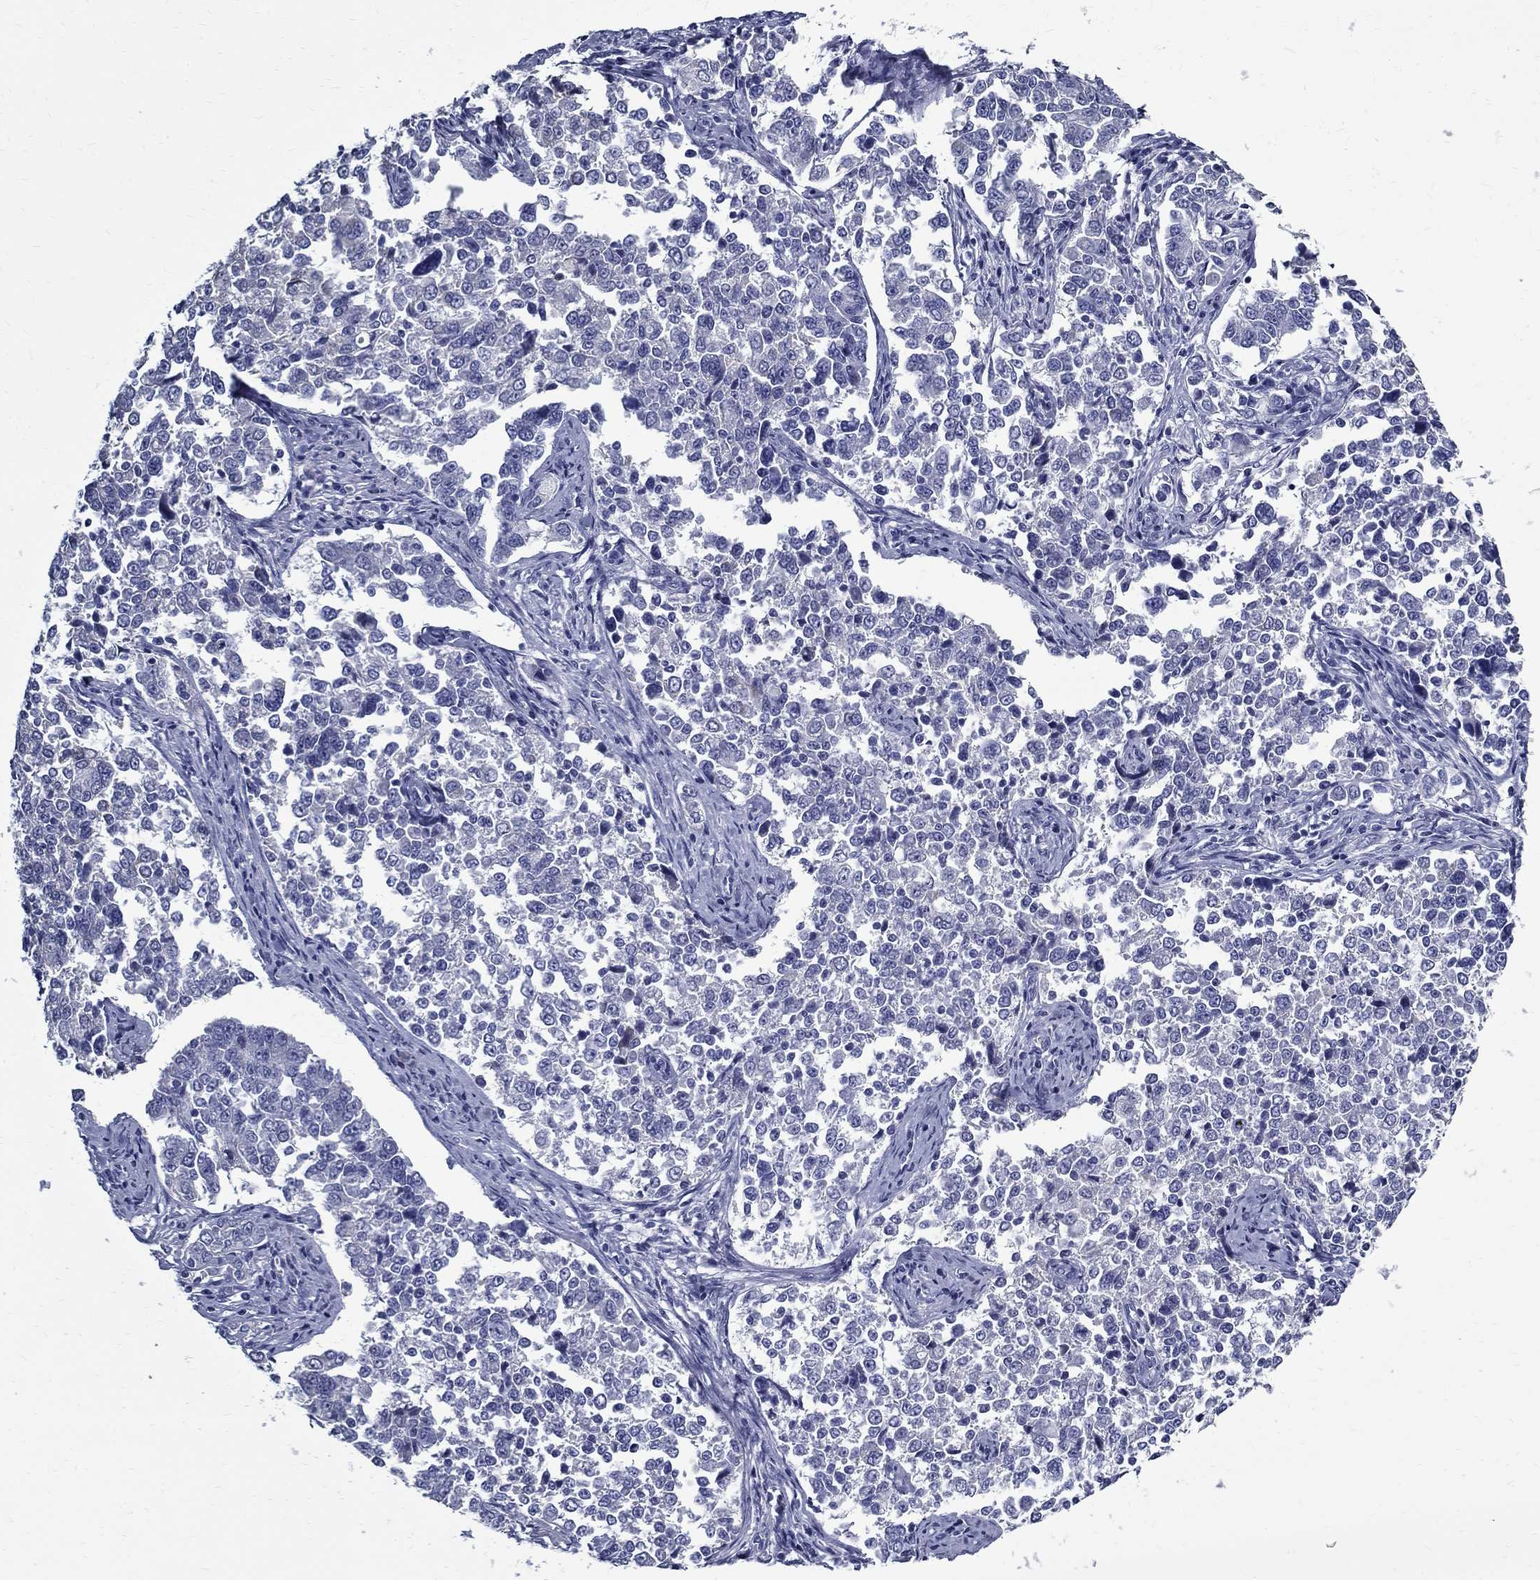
{"staining": {"intensity": "negative", "quantity": "none", "location": "none"}, "tissue": "endometrial cancer", "cell_type": "Tumor cells", "image_type": "cancer", "snomed": [{"axis": "morphology", "description": "Adenocarcinoma, NOS"}, {"axis": "topography", "description": "Endometrium"}], "caption": "High power microscopy photomicrograph of an IHC image of endometrial cancer (adenocarcinoma), revealing no significant expression in tumor cells.", "gene": "TGM4", "patient": {"sex": "female", "age": 43}}